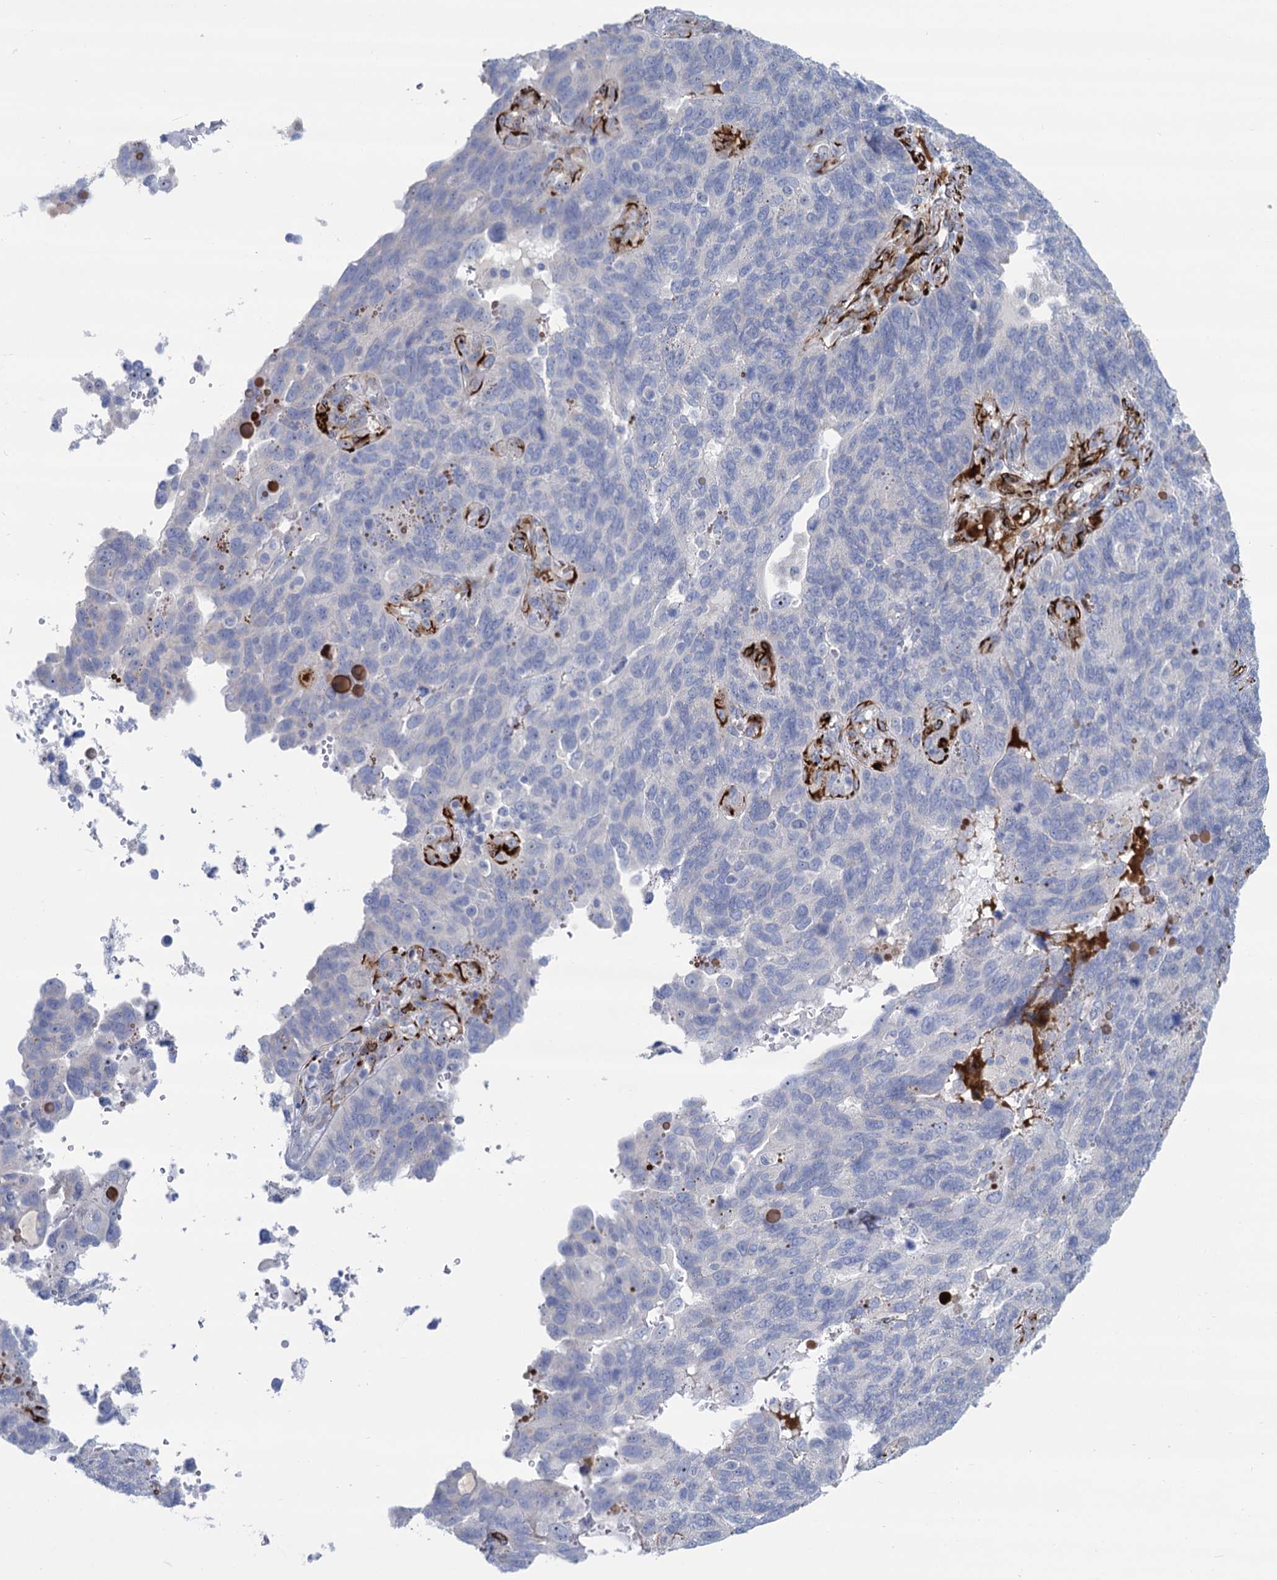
{"staining": {"intensity": "negative", "quantity": "none", "location": "none"}, "tissue": "endometrial cancer", "cell_type": "Tumor cells", "image_type": "cancer", "snomed": [{"axis": "morphology", "description": "Adenocarcinoma, NOS"}, {"axis": "topography", "description": "Endometrium"}], "caption": "Immunohistochemistry of adenocarcinoma (endometrial) reveals no positivity in tumor cells. (DAB (3,3'-diaminobenzidine) immunohistochemistry (IHC) visualized using brightfield microscopy, high magnification).", "gene": "SH3TC2", "patient": {"sex": "female", "age": 66}}